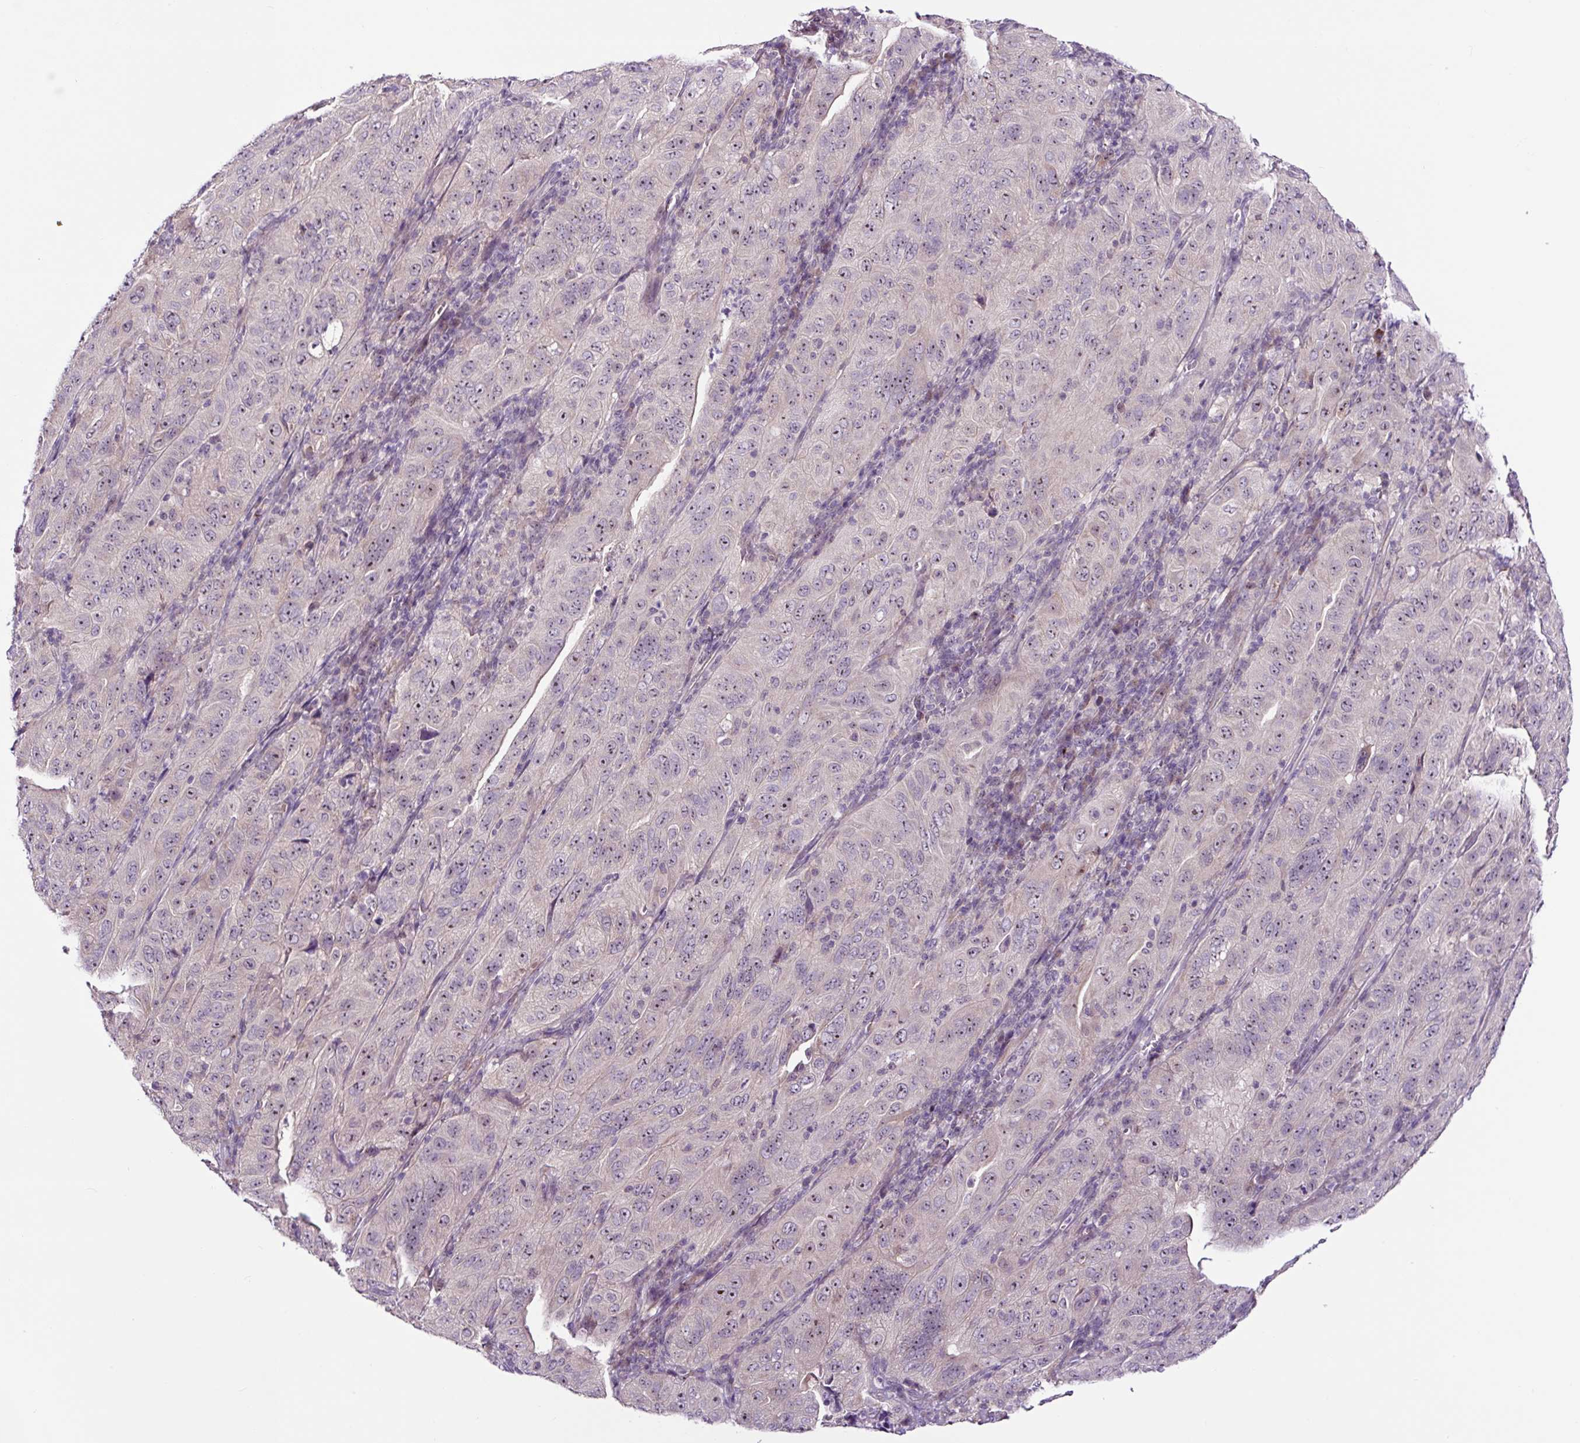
{"staining": {"intensity": "negative", "quantity": "none", "location": "none"}, "tissue": "pancreatic cancer", "cell_type": "Tumor cells", "image_type": "cancer", "snomed": [{"axis": "morphology", "description": "Adenocarcinoma, NOS"}, {"axis": "topography", "description": "Pancreas"}], "caption": "Immunohistochemistry histopathology image of human pancreatic cancer stained for a protein (brown), which reveals no expression in tumor cells.", "gene": "NOM1", "patient": {"sex": "male", "age": 63}}